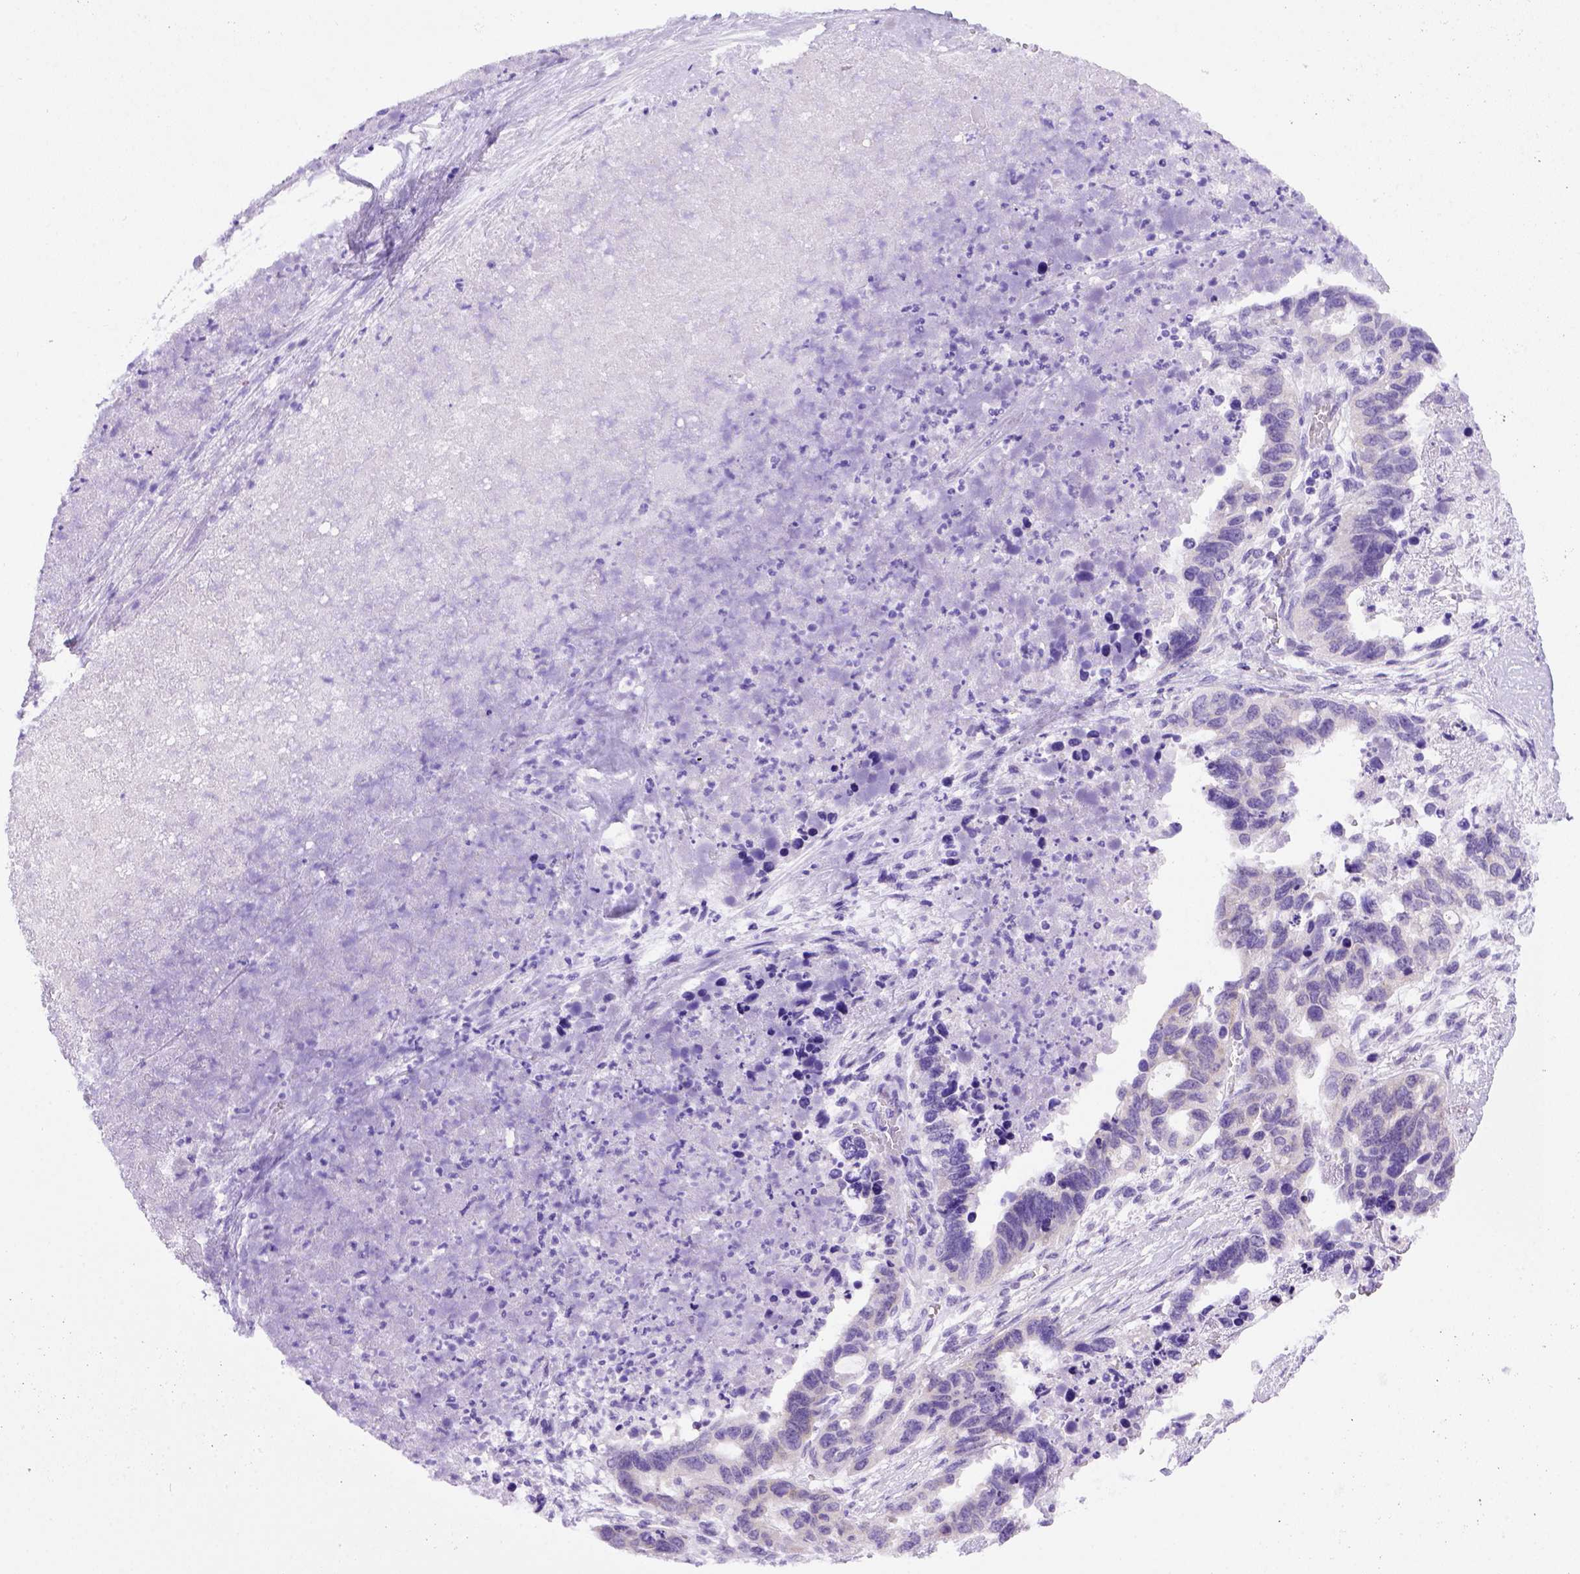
{"staining": {"intensity": "negative", "quantity": "none", "location": "none"}, "tissue": "ovarian cancer", "cell_type": "Tumor cells", "image_type": "cancer", "snomed": [{"axis": "morphology", "description": "Cystadenocarcinoma, serous, NOS"}, {"axis": "topography", "description": "Ovary"}], "caption": "Ovarian cancer stained for a protein using IHC displays no expression tumor cells.", "gene": "FOXI1", "patient": {"sex": "female", "age": 69}}